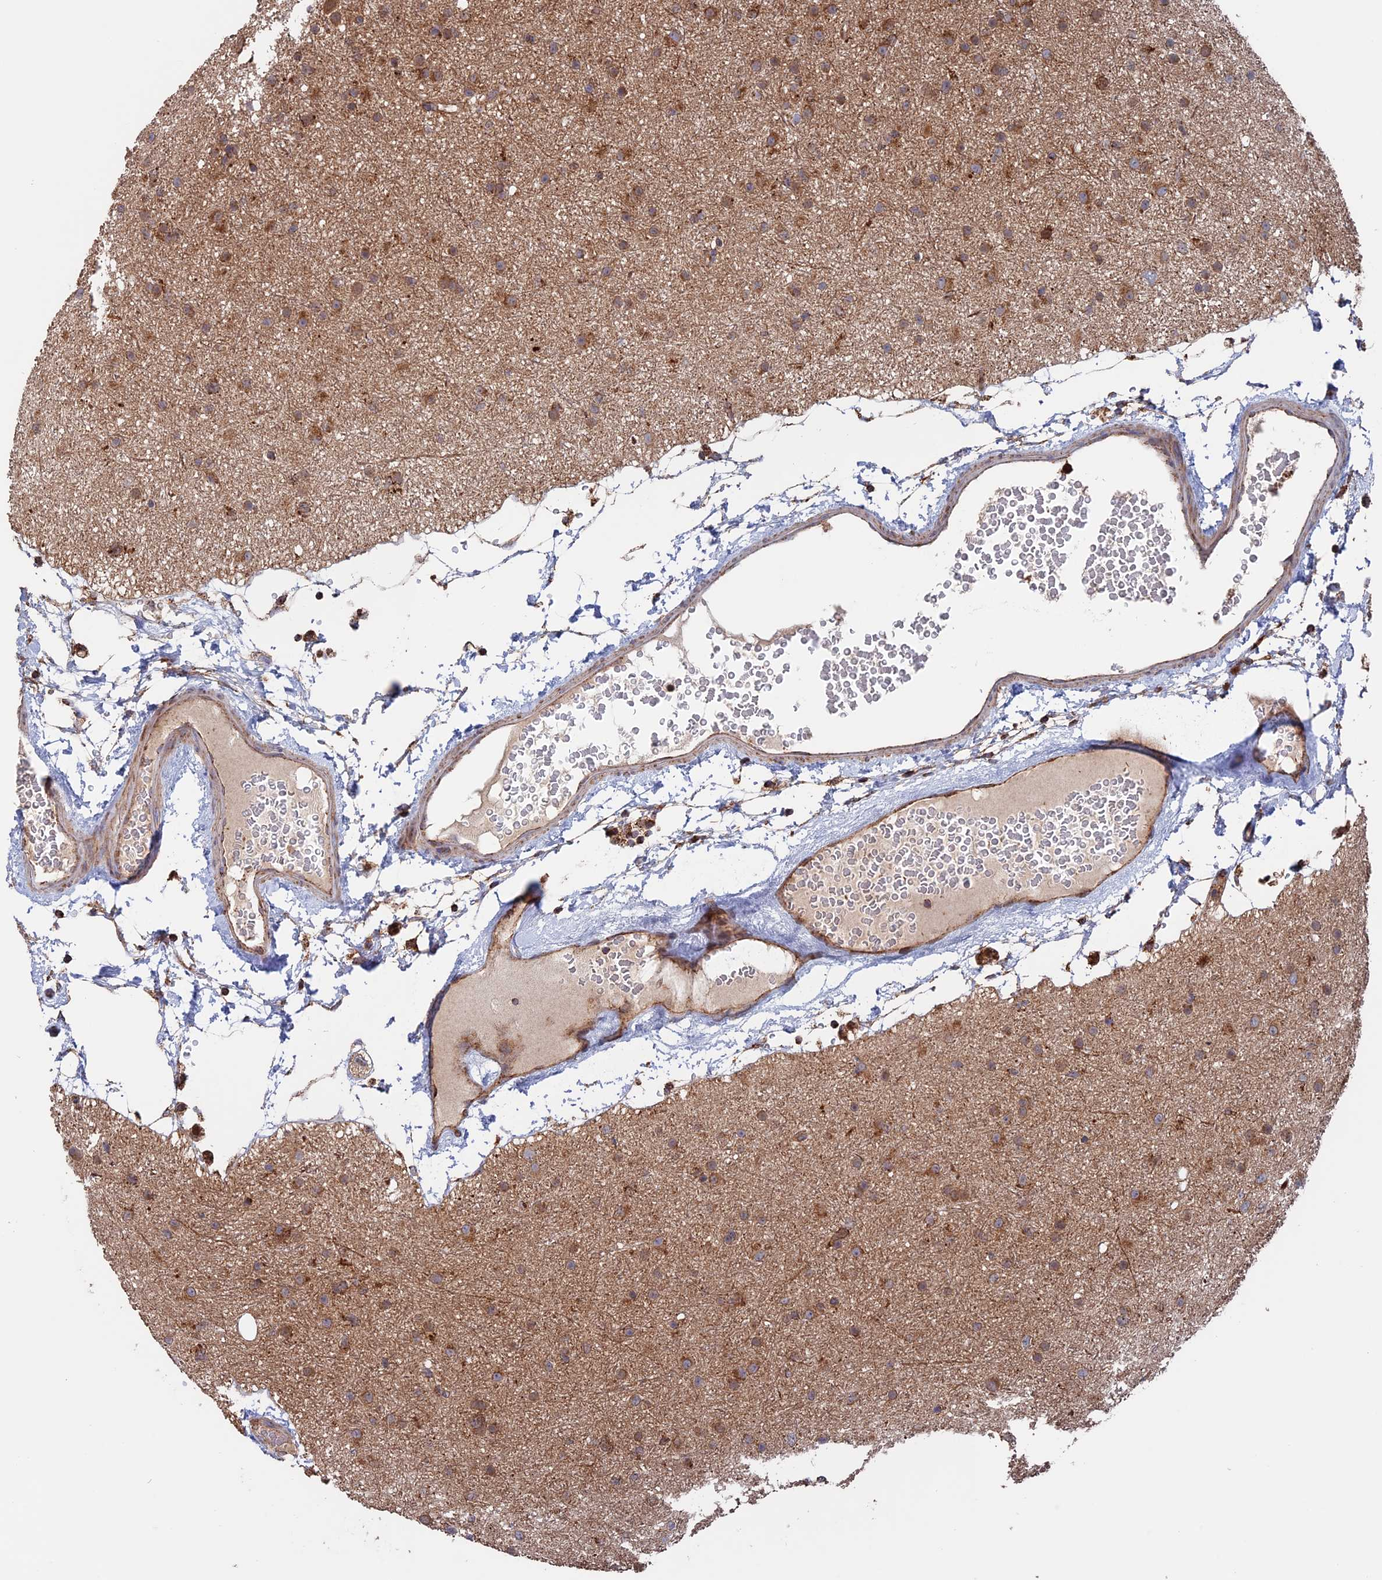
{"staining": {"intensity": "moderate", "quantity": ">75%", "location": "cytoplasmic/membranous"}, "tissue": "glioma", "cell_type": "Tumor cells", "image_type": "cancer", "snomed": [{"axis": "morphology", "description": "Glioma, malignant, Low grade"}, {"axis": "topography", "description": "Cerebral cortex"}], "caption": "An IHC photomicrograph of tumor tissue is shown. Protein staining in brown labels moderate cytoplasmic/membranous positivity in glioma within tumor cells.", "gene": "DTYMK", "patient": {"sex": "female", "age": 39}}